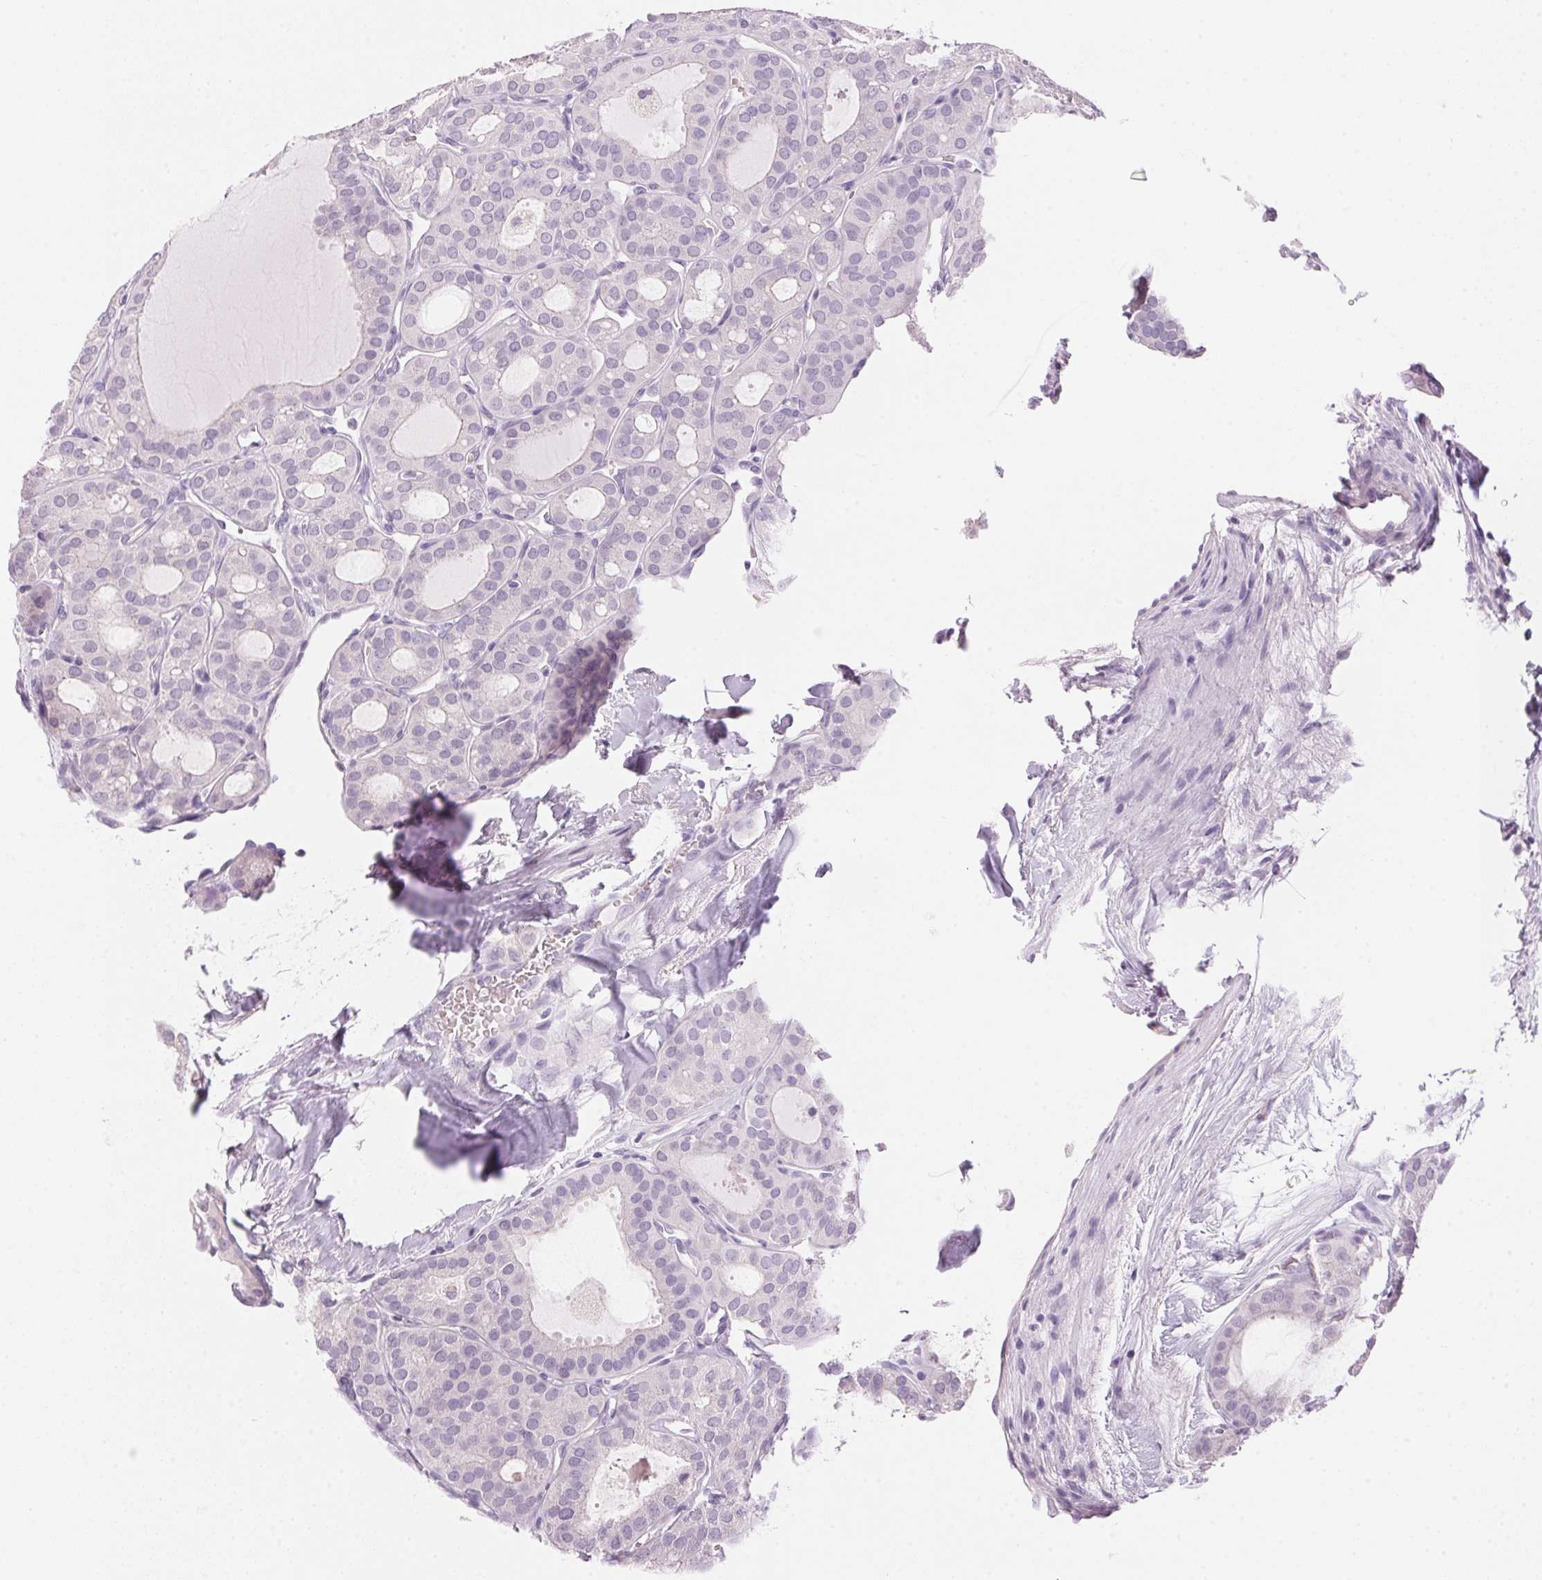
{"staining": {"intensity": "negative", "quantity": "none", "location": "none"}, "tissue": "thyroid cancer", "cell_type": "Tumor cells", "image_type": "cancer", "snomed": [{"axis": "morphology", "description": "Follicular adenoma carcinoma, NOS"}, {"axis": "topography", "description": "Thyroid gland"}], "caption": "High power microscopy image of an immunohistochemistry photomicrograph of thyroid follicular adenoma carcinoma, revealing no significant staining in tumor cells.", "gene": "HSD17B2", "patient": {"sex": "male", "age": 75}}